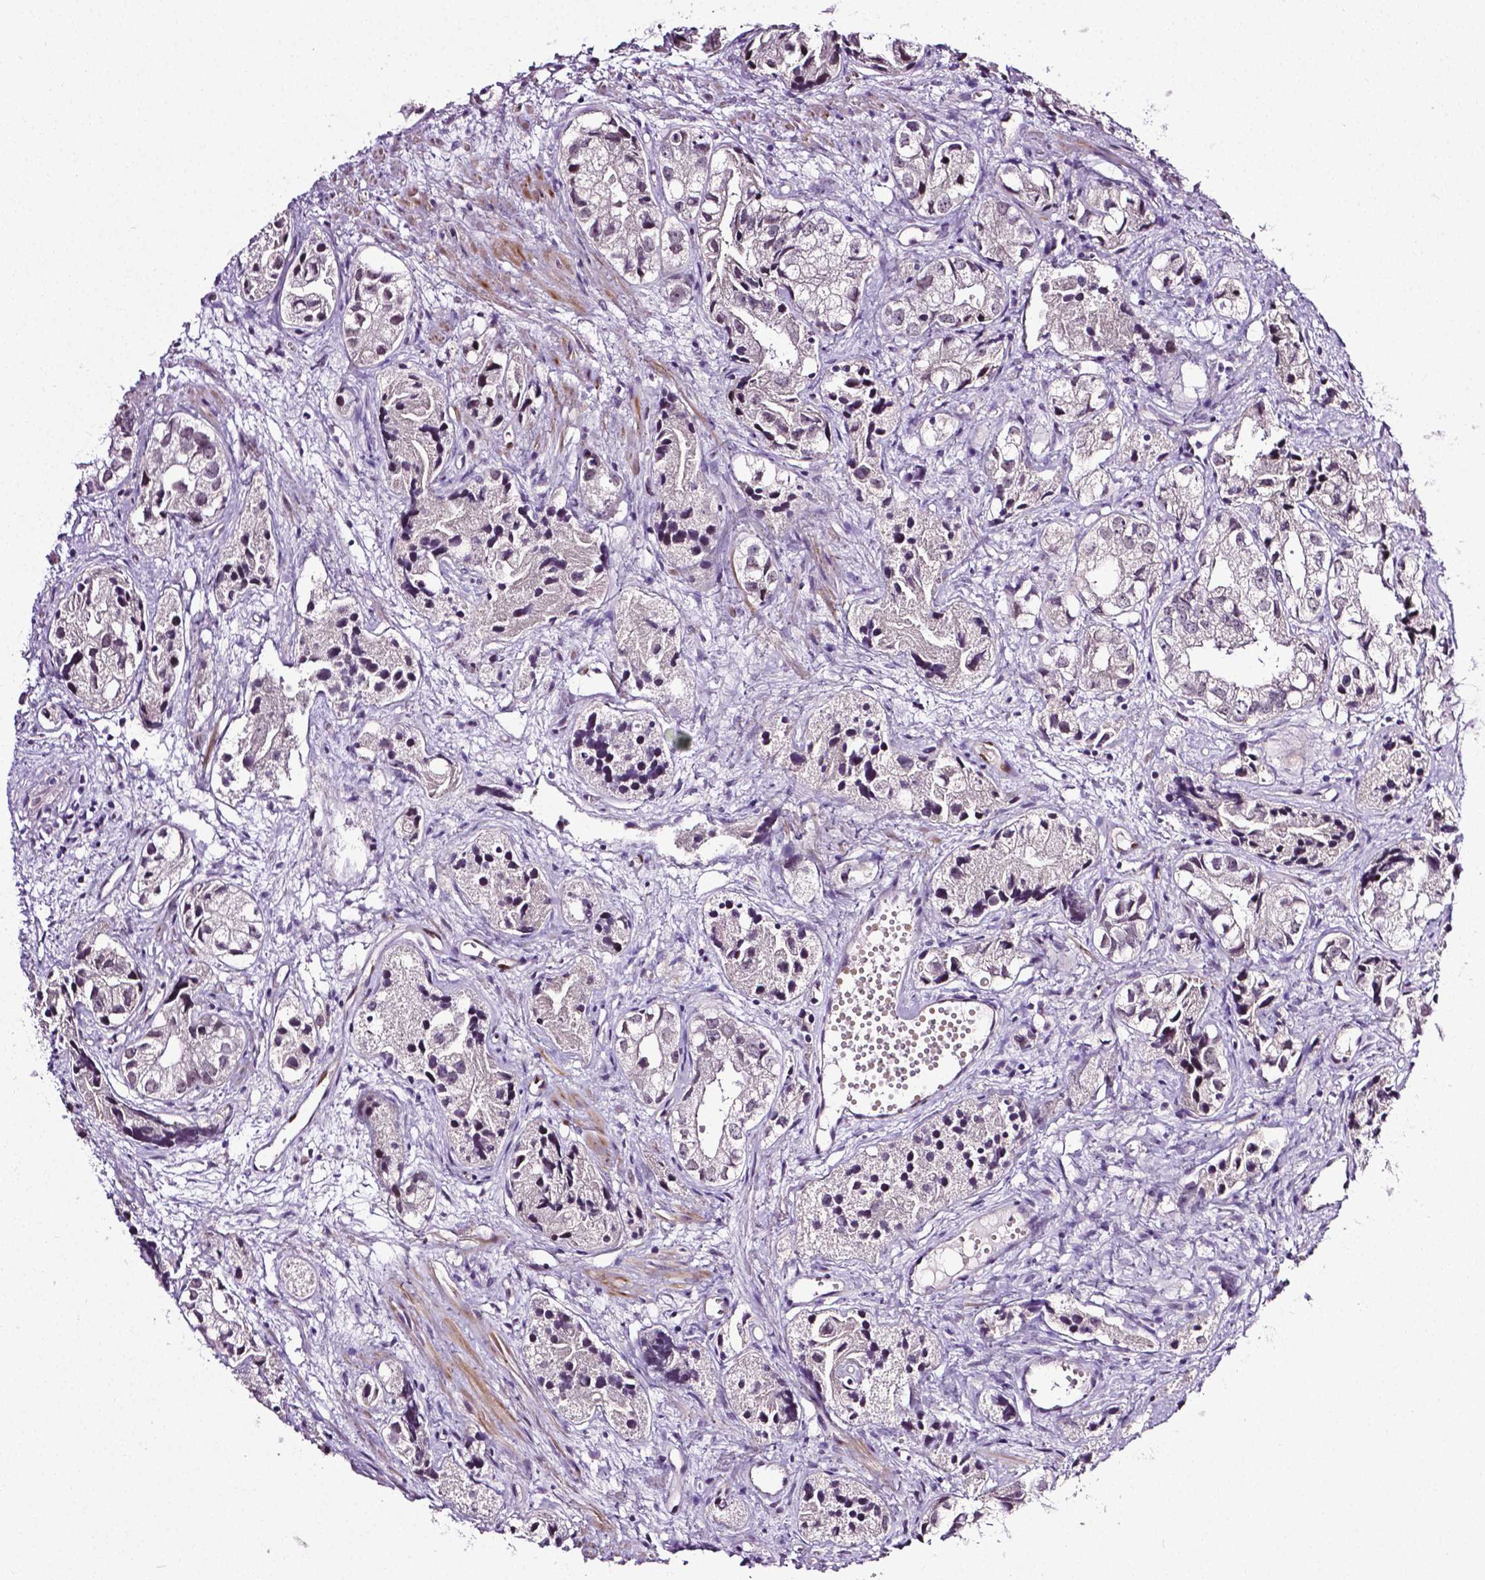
{"staining": {"intensity": "negative", "quantity": "none", "location": "none"}, "tissue": "prostate cancer", "cell_type": "Tumor cells", "image_type": "cancer", "snomed": [{"axis": "morphology", "description": "Adenocarcinoma, High grade"}, {"axis": "topography", "description": "Prostate"}], "caption": "Protein analysis of prostate cancer (adenocarcinoma (high-grade)) exhibits no significant expression in tumor cells.", "gene": "PTGER3", "patient": {"sex": "male", "age": 68}}